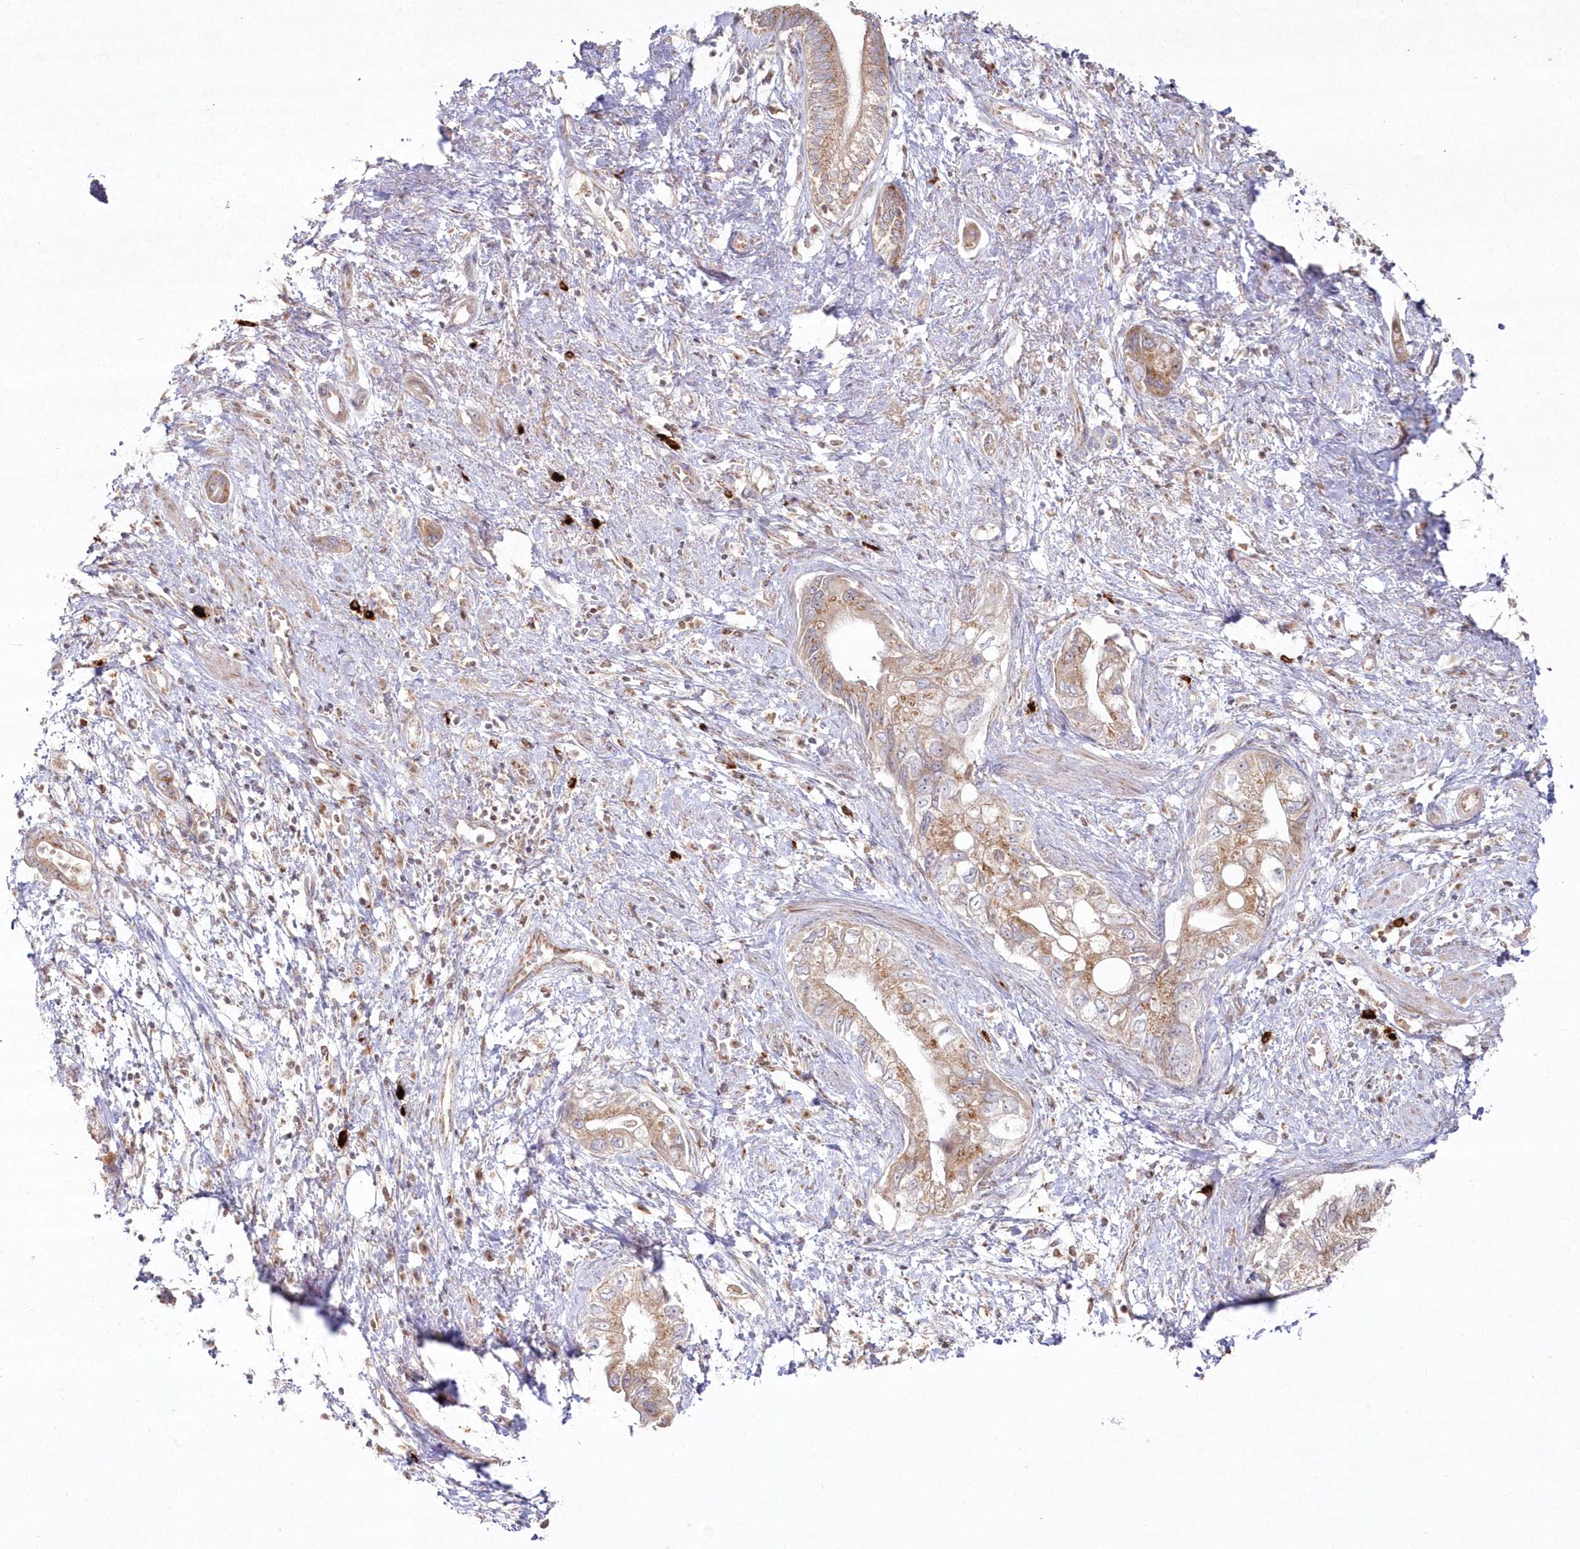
{"staining": {"intensity": "moderate", "quantity": ">75%", "location": "cytoplasmic/membranous"}, "tissue": "pancreatic cancer", "cell_type": "Tumor cells", "image_type": "cancer", "snomed": [{"axis": "morphology", "description": "Adenocarcinoma, NOS"}, {"axis": "topography", "description": "Pancreas"}], "caption": "Immunohistochemistry staining of pancreatic cancer (adenocarcinoma), which demonstrates medium levels of moderate cytoplasmic/membranous positivity in approximately >75% of tumor cells indicating moderate cytoplasmic/membranous protein positivity. The staining was performed using DAB (3,3'-diaminobenzidine) (brown) for protein detection and nuclei were counterstained in hematoxylin (blue).", "gene": "ARSB", "patient": {"sex": "female", "age": 73}}